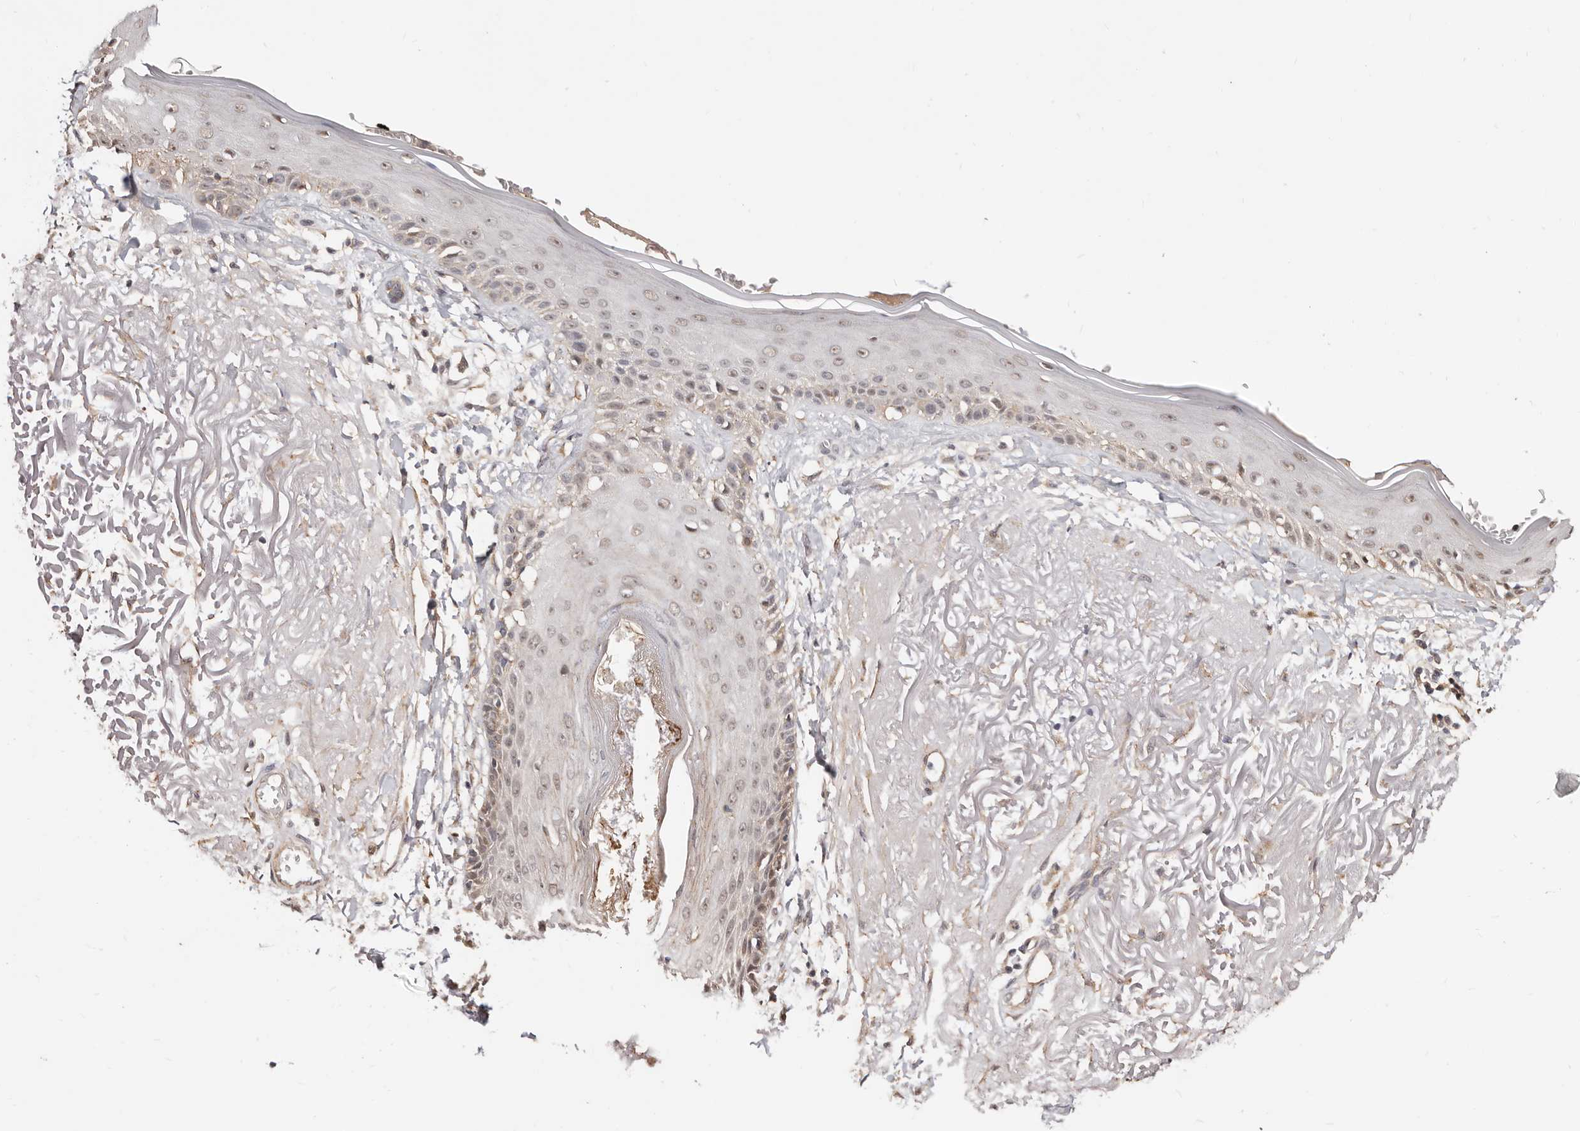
{"staining": {"intensity": "moderate", "quantity": ">75%", "location": "cytoplasmic/membranous"}, "tissue": "skin", "cell_type": "Fibroblasts", "image_type": "normal", "snomed": [{"axis": "morphology", "description": "Normal tissue, NOS"}, {"axis": "topography", "description": "Skin"}, {"axis": "topography", "description": "Skeletal muscle"}], "caption": "Skin stained with immunohistochemistry shows moderate cytoplasmic/membranous expression in approximately >75% of fibroblasts. (brown staining indicates protein expression, while blue staining denotes nuclei).", "gene": "TRIP13", "patient": {"sex": "male", "age": 83}}